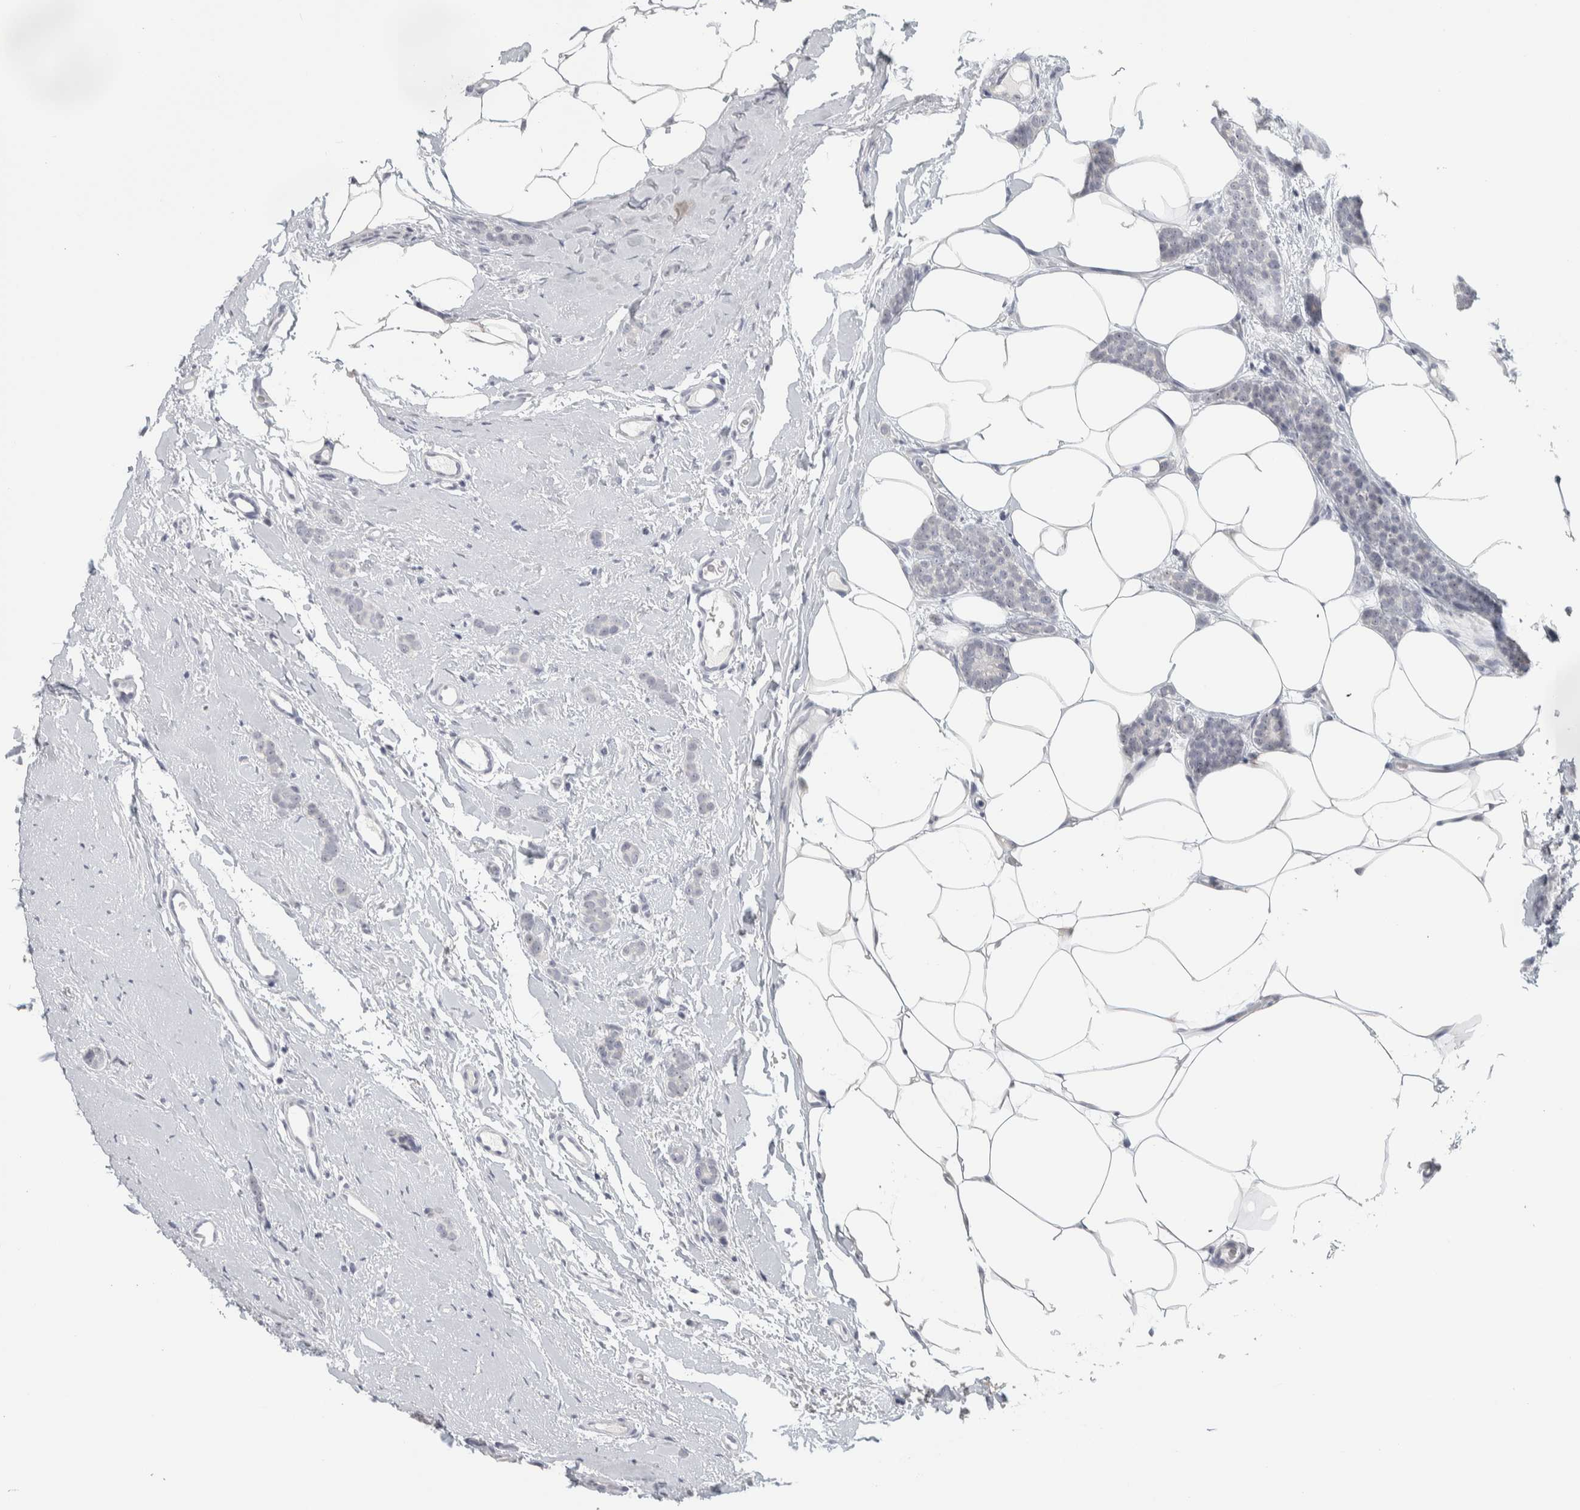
{"staining": {"intensity": "negative", "quantity": "none", "location": "none"}, "tissue": "breast cancer", "cell_type": "Tumor cells", "image_type": "cancer", "snomed": [{"axis": "morphology", "description": "Lobular carcinoma"}, {"axis": "topography", "description": "Skin"}, {"axis": "topography", "description": "Breast"}], "caption": "There is no significant staining in tumor cells of breast lobular carcinoma.", "gene": "DCXR", "patient": {"sex": "female", "age": 46}}